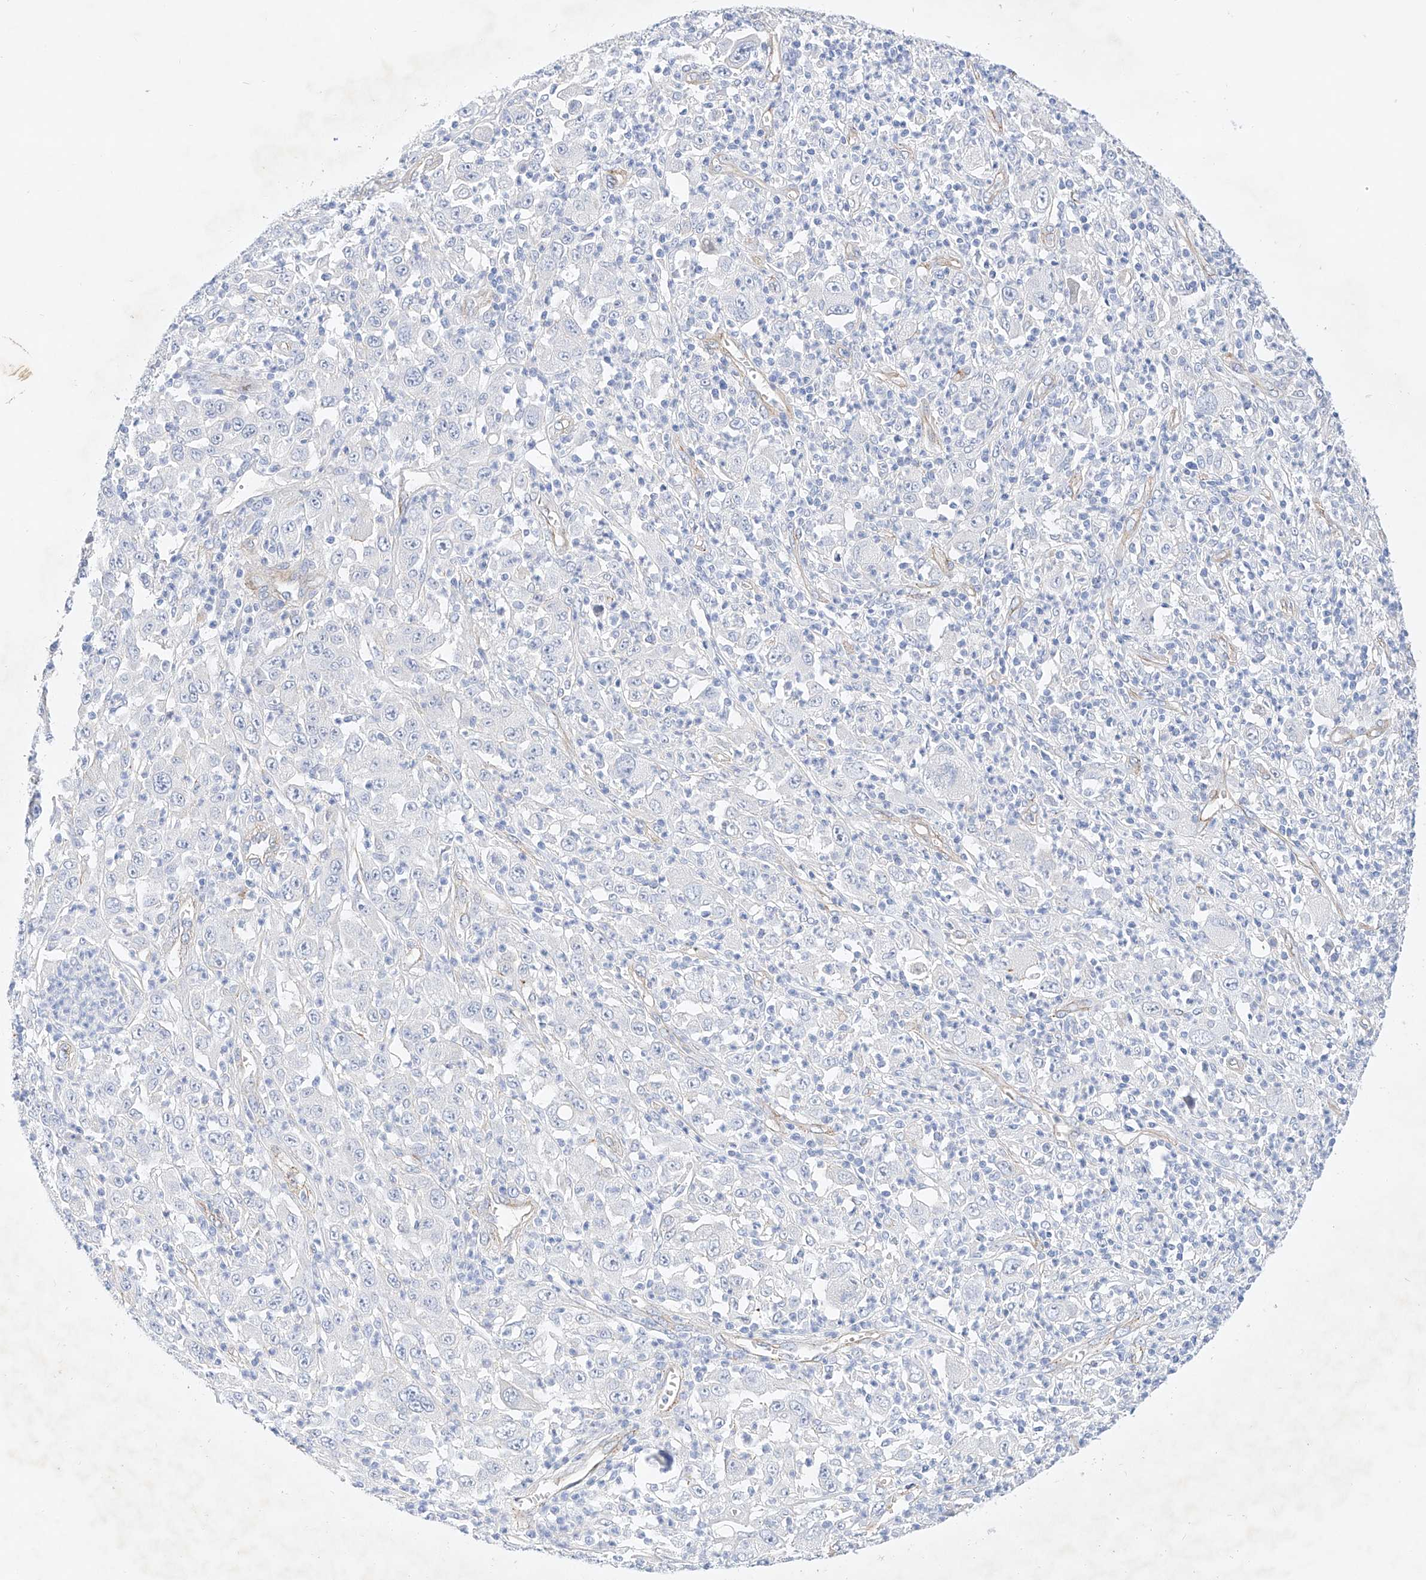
{"staining": {"intensity": "weak", "quantity": "<25%", "location": "cytoplasmic/membranous"}, "tissue": "melanoma", "cell_type": "Tumor cells", "image_type": "cancer", "snomed": [{"axis": "morphology", "description": "Malignant melanoma, Metastatic site"}, {"axis": "topography", "description": "Skin"}], "caption": "Immunohistochemistry (IHC) micrograph of neoplastic tissue: human melanoma stained with DAB (3,3'-diaminobenzidine) exhibits no significant protein staining in tumor cells.", "gene": "SBSPON", "patient": {"sex": "female", "age": 56}}